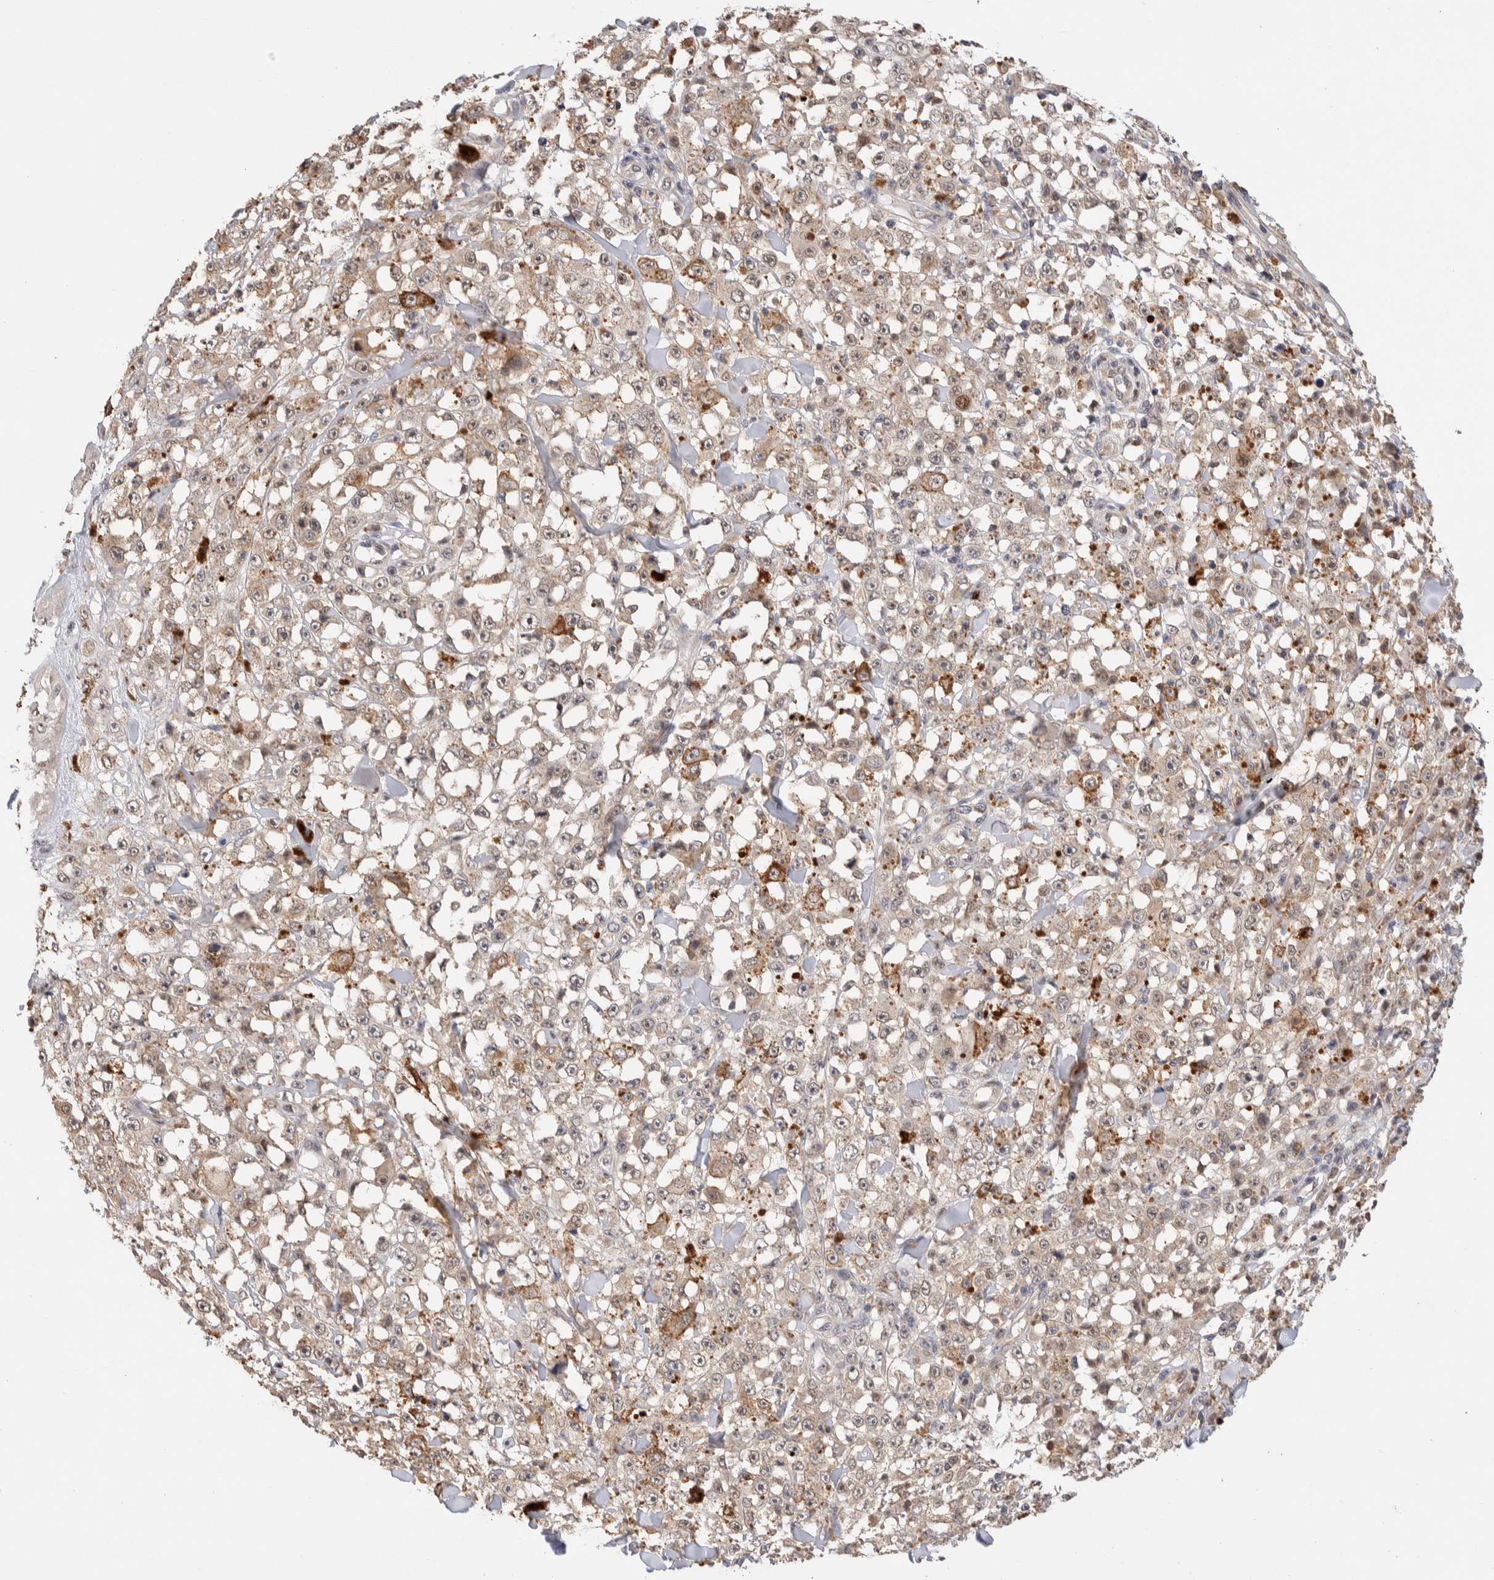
{"staining": {"intensity": "weak", "quantity": "25%-75%", "location": "cytoplasmic/membranous"}, "tissue": "melanoma", "cell_type": "Tumor cells", "image_type": "cancer", "snomed": [{"axis": "morphology", "description": "Malignant melanoma, NOS"}, {"axis": "topography", "description": "Skin"}], "caption": "Protein analysis of malignant melanoma tissue shows weak cytoplasmic/membranous positivity in about 25%-75% of tumor cells.", "gene": "NSMAF", "patient": {"sex": "female", "age": 82}}